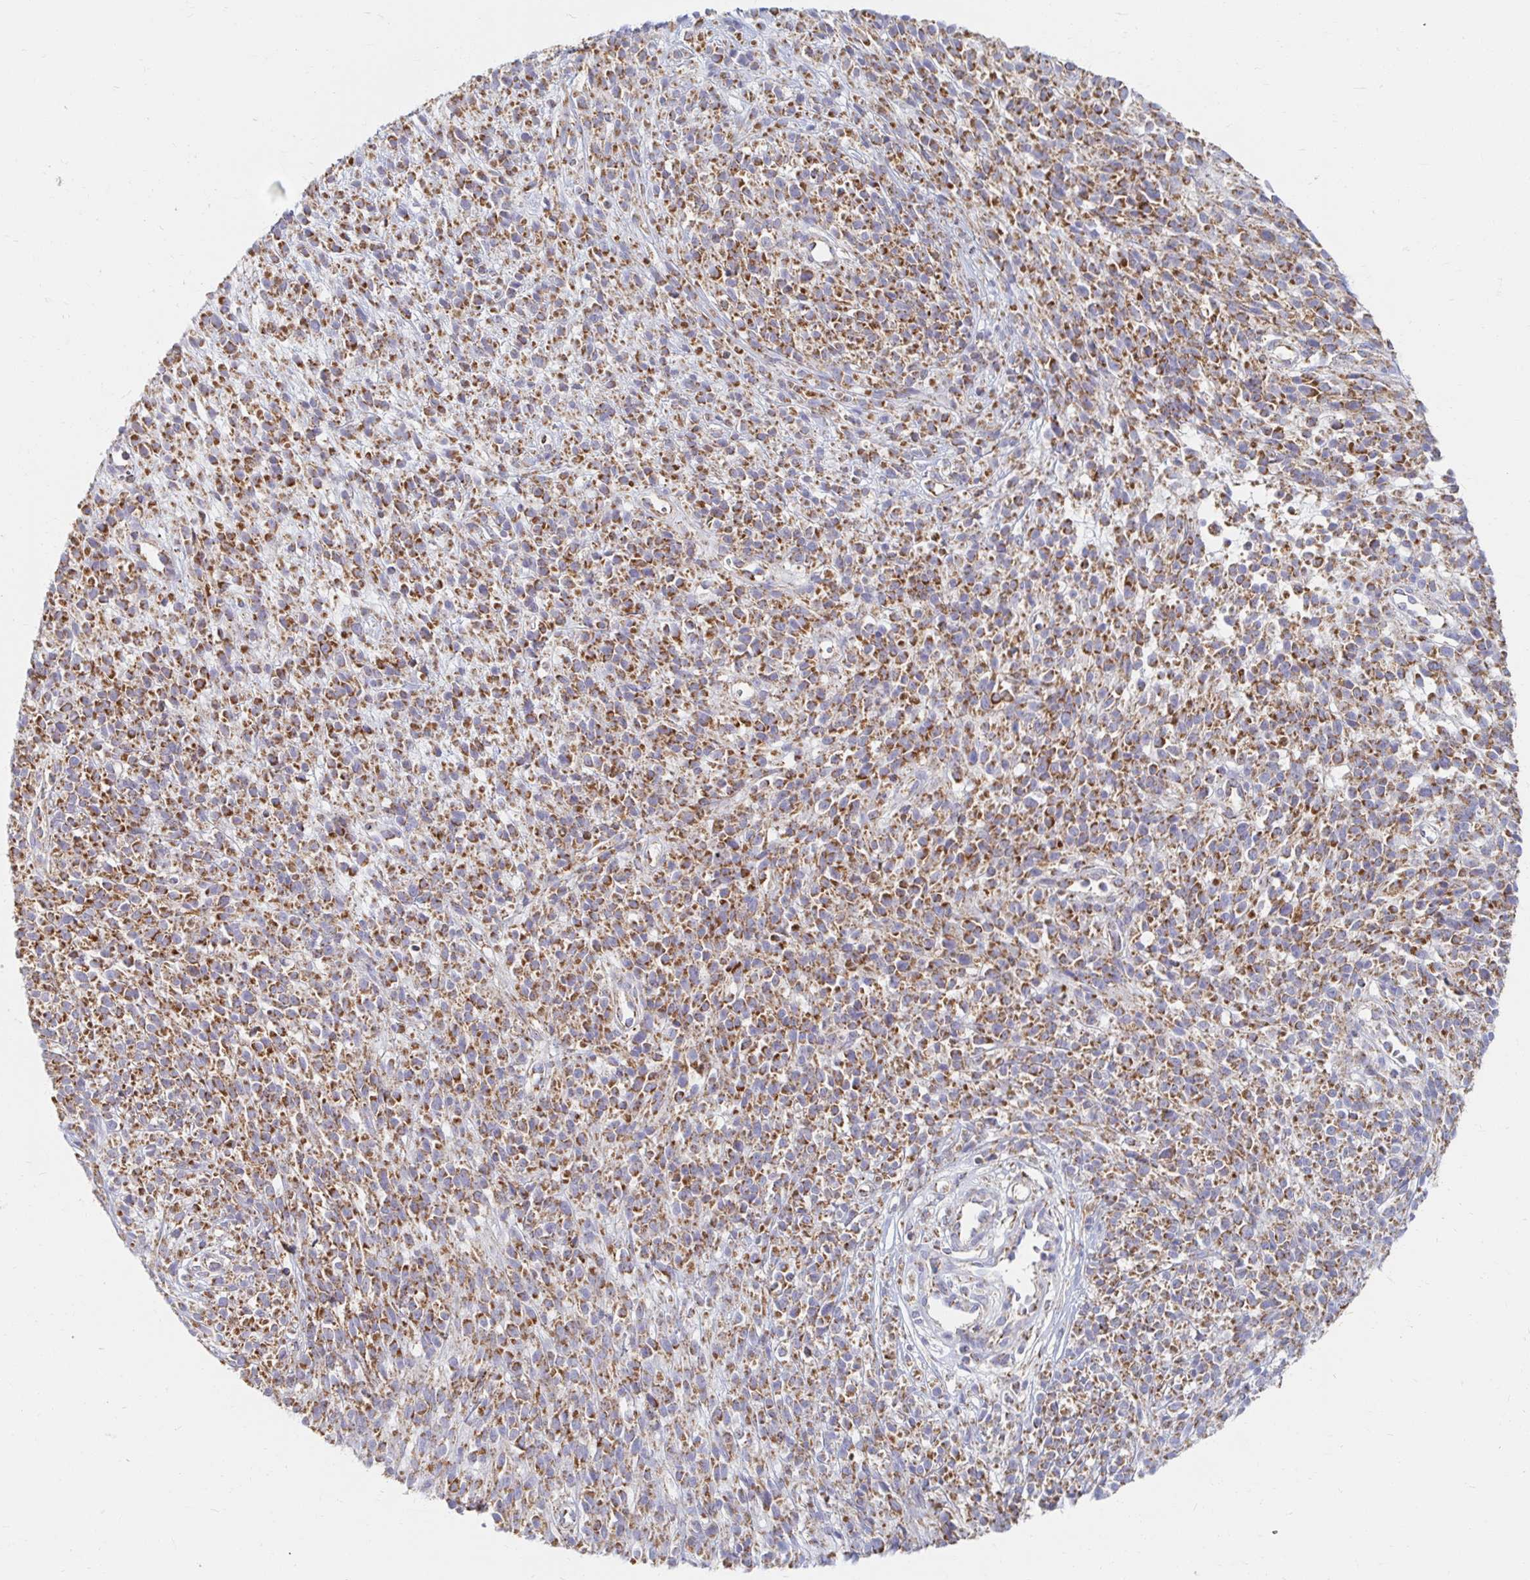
{"staining": {"intensity": "moderate", "quantity": ">75%", "location": "cytoplasmic/membranous"}, "tissue": "melanoma", "cell_type": "Tumor cells", "image_type": "cancer", "snomed": [{"axis": "morphology", "description": "Malignant melanoma, NOS"}, {"axis": "topography", "description": "Skin"}, {"axis": "topography", "description": "Skin of trunk"}], "caption": "Approximately >75% of tumor cells in human malignant melanoma reveal moderate cytoplasmic/membranous protein expression as visualized by brown immunohistochemical staining.", "gene": "MAVS", "patient": {"sex": "male", "age": 74}}